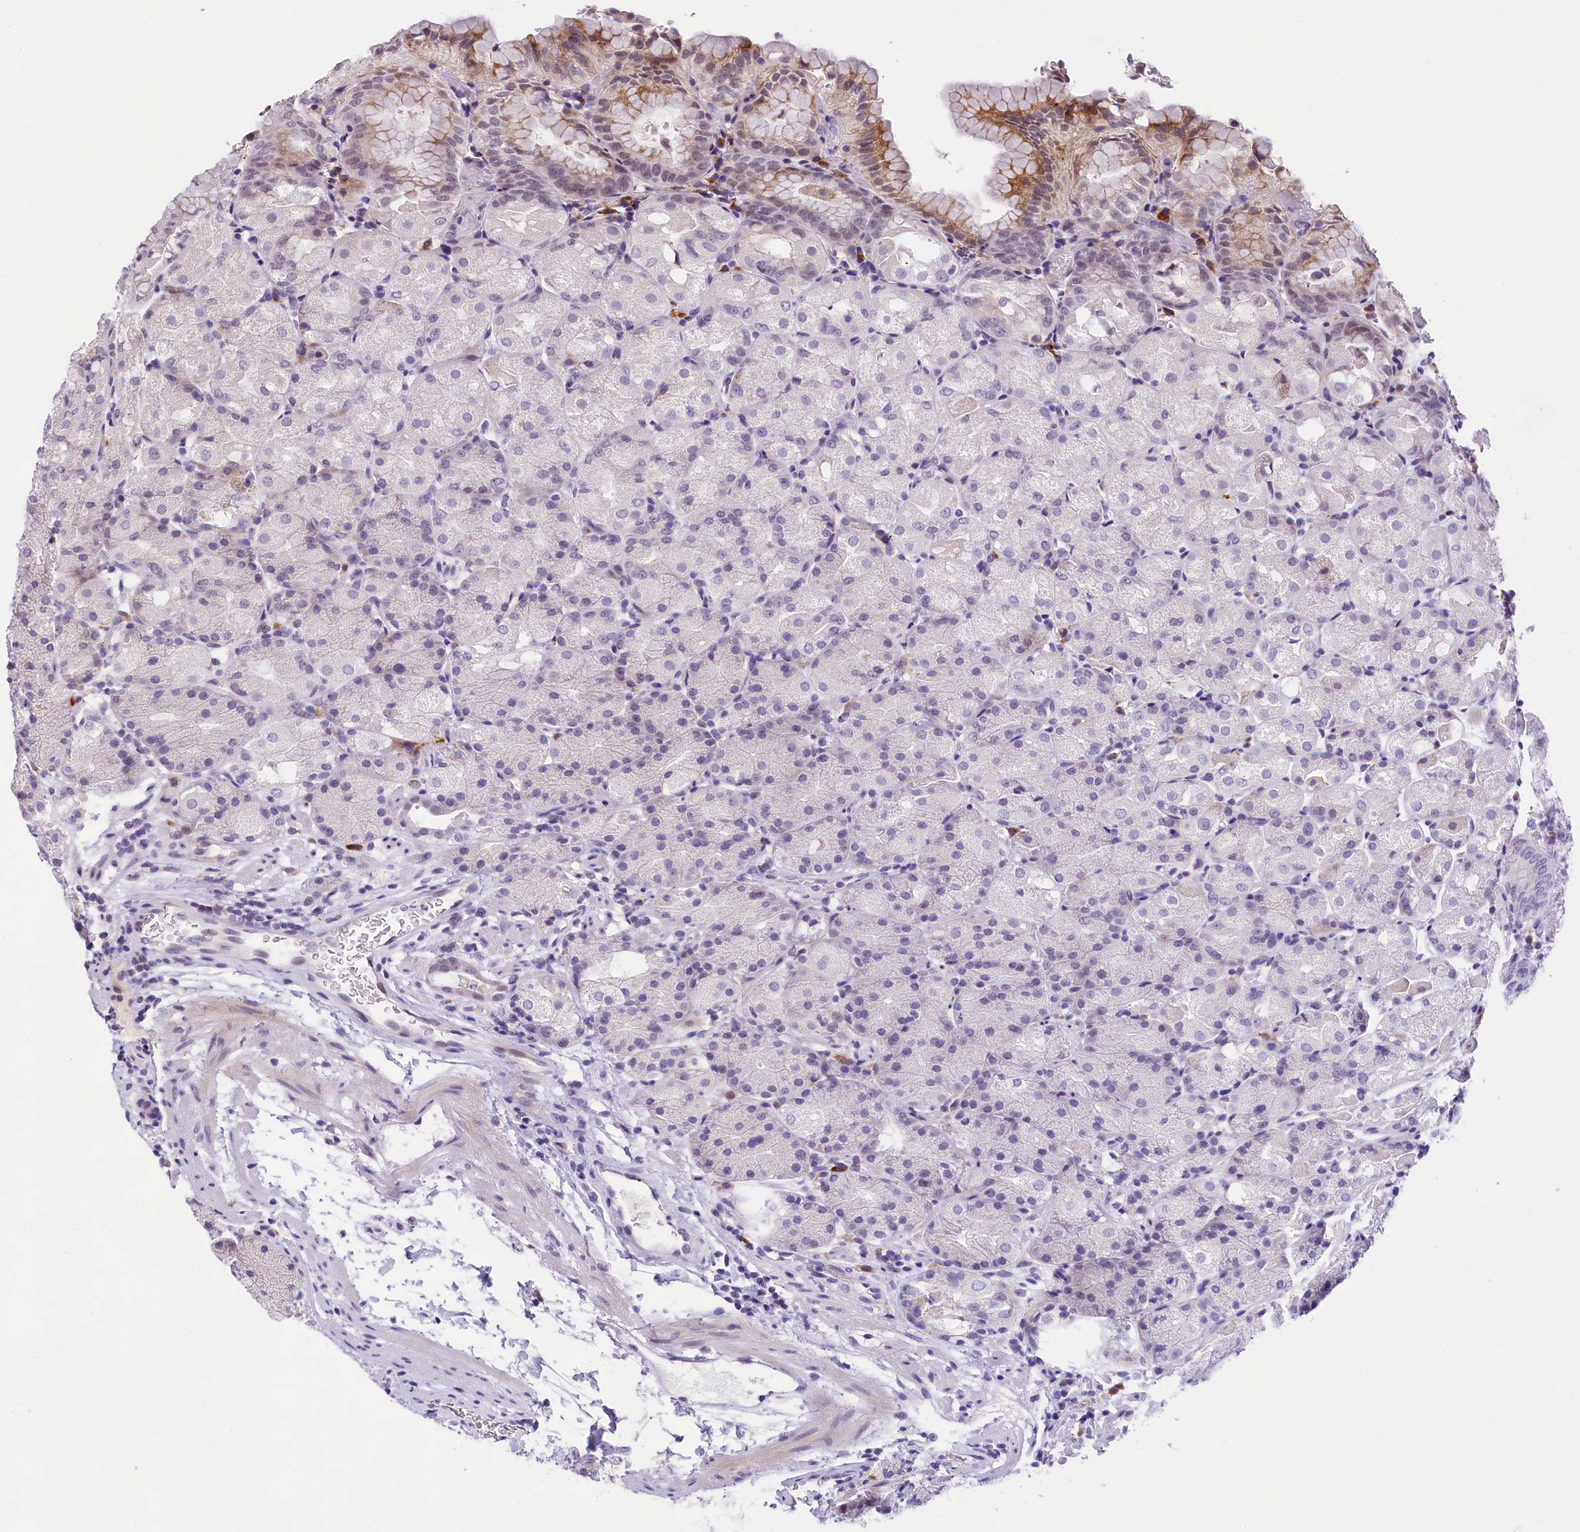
{"staining": {"intensity": "moderate", "quantity": "<25%", "location": "cytoplasmic/membranous,nuclear"}, "tissue": "stomach", "cell_type": "Glandular cells", "image_type": "normal", "snomed": [{"axis": "morphology", "description": "Normal tissue, NOS"}, {"axis": "topography", "description": "Stomach, upper"}, {"axis": "topography", "description": "Stomach, lower"}], "caption": "A brown stain highlights moderate cytoplasmic/membranous,nuclear staining of a protein in glandular cells of benign human stomach. (IHC, brightfield microscopy, high magnification).", "gene": "FBXO45", "patient": {"sex": "male", "age": 62}}